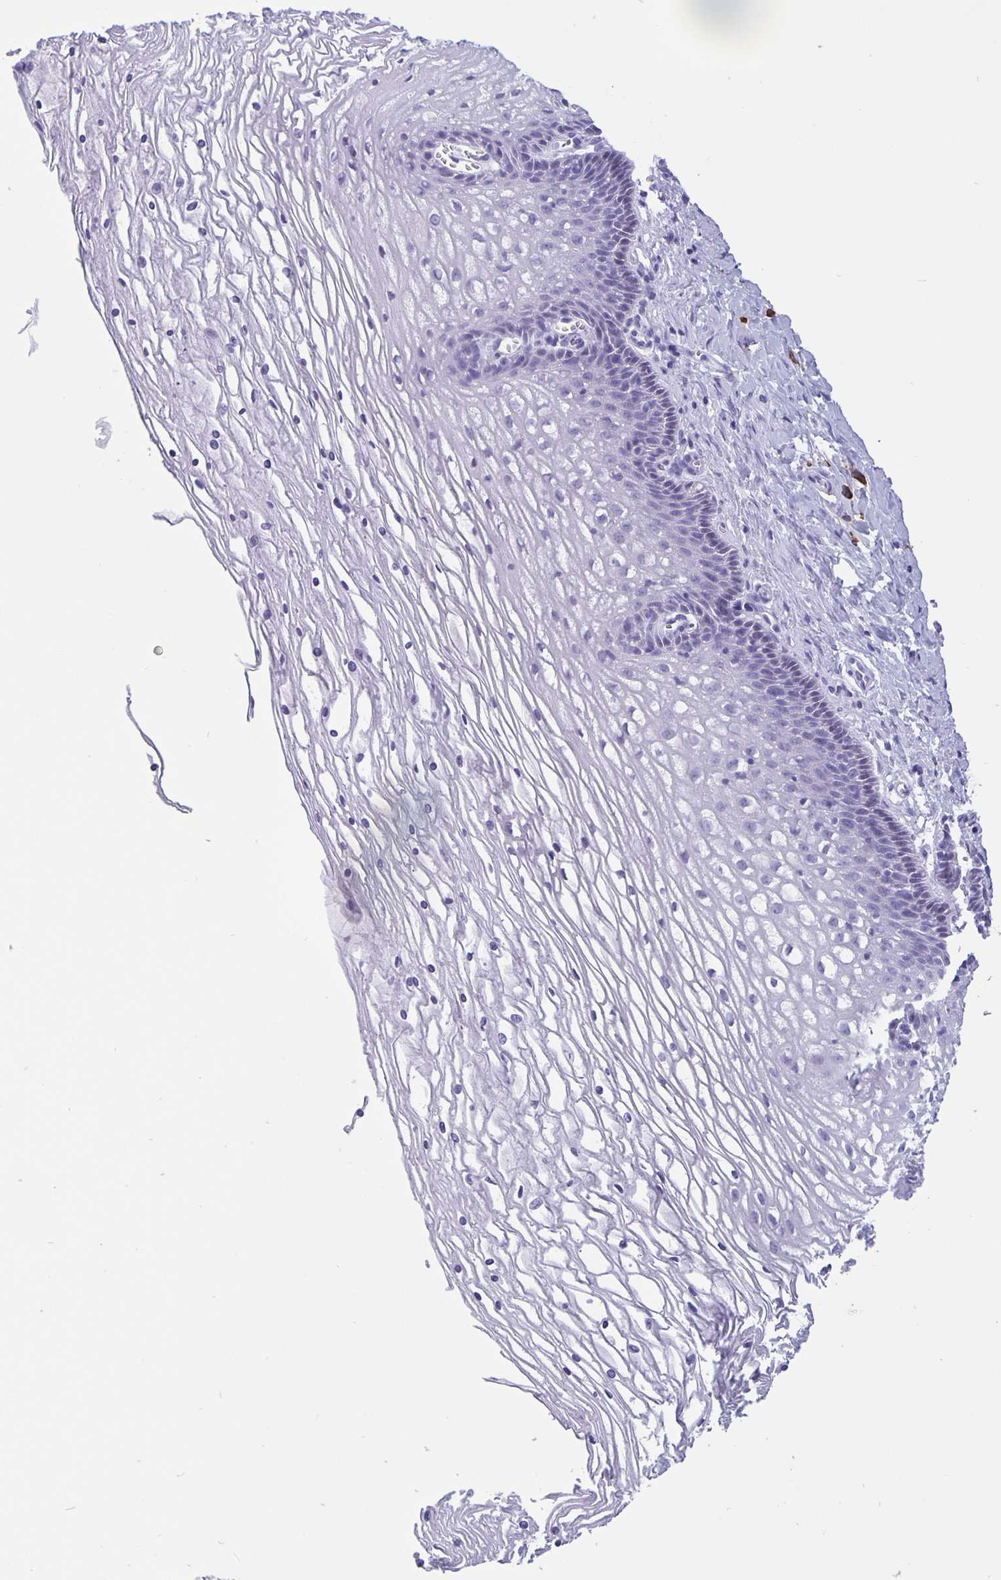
{"staining": {"intensity": "negative", "quantity": "none", "location": "none"}, "tissue": "cervix", "cell_type": "Glandular cells", "image_type": "normal", "snomed": [{"axis": "morphology", "description": "Normal tissue, NOS"}, {"axis": "topography", "description": "Cervix"}], "caption": "The image displays no significant positivity in glandular cells of cervix. Nuclei are stained in blue.", "gene": "ERMN", "patient": {"sex": "female", "age": 36}}